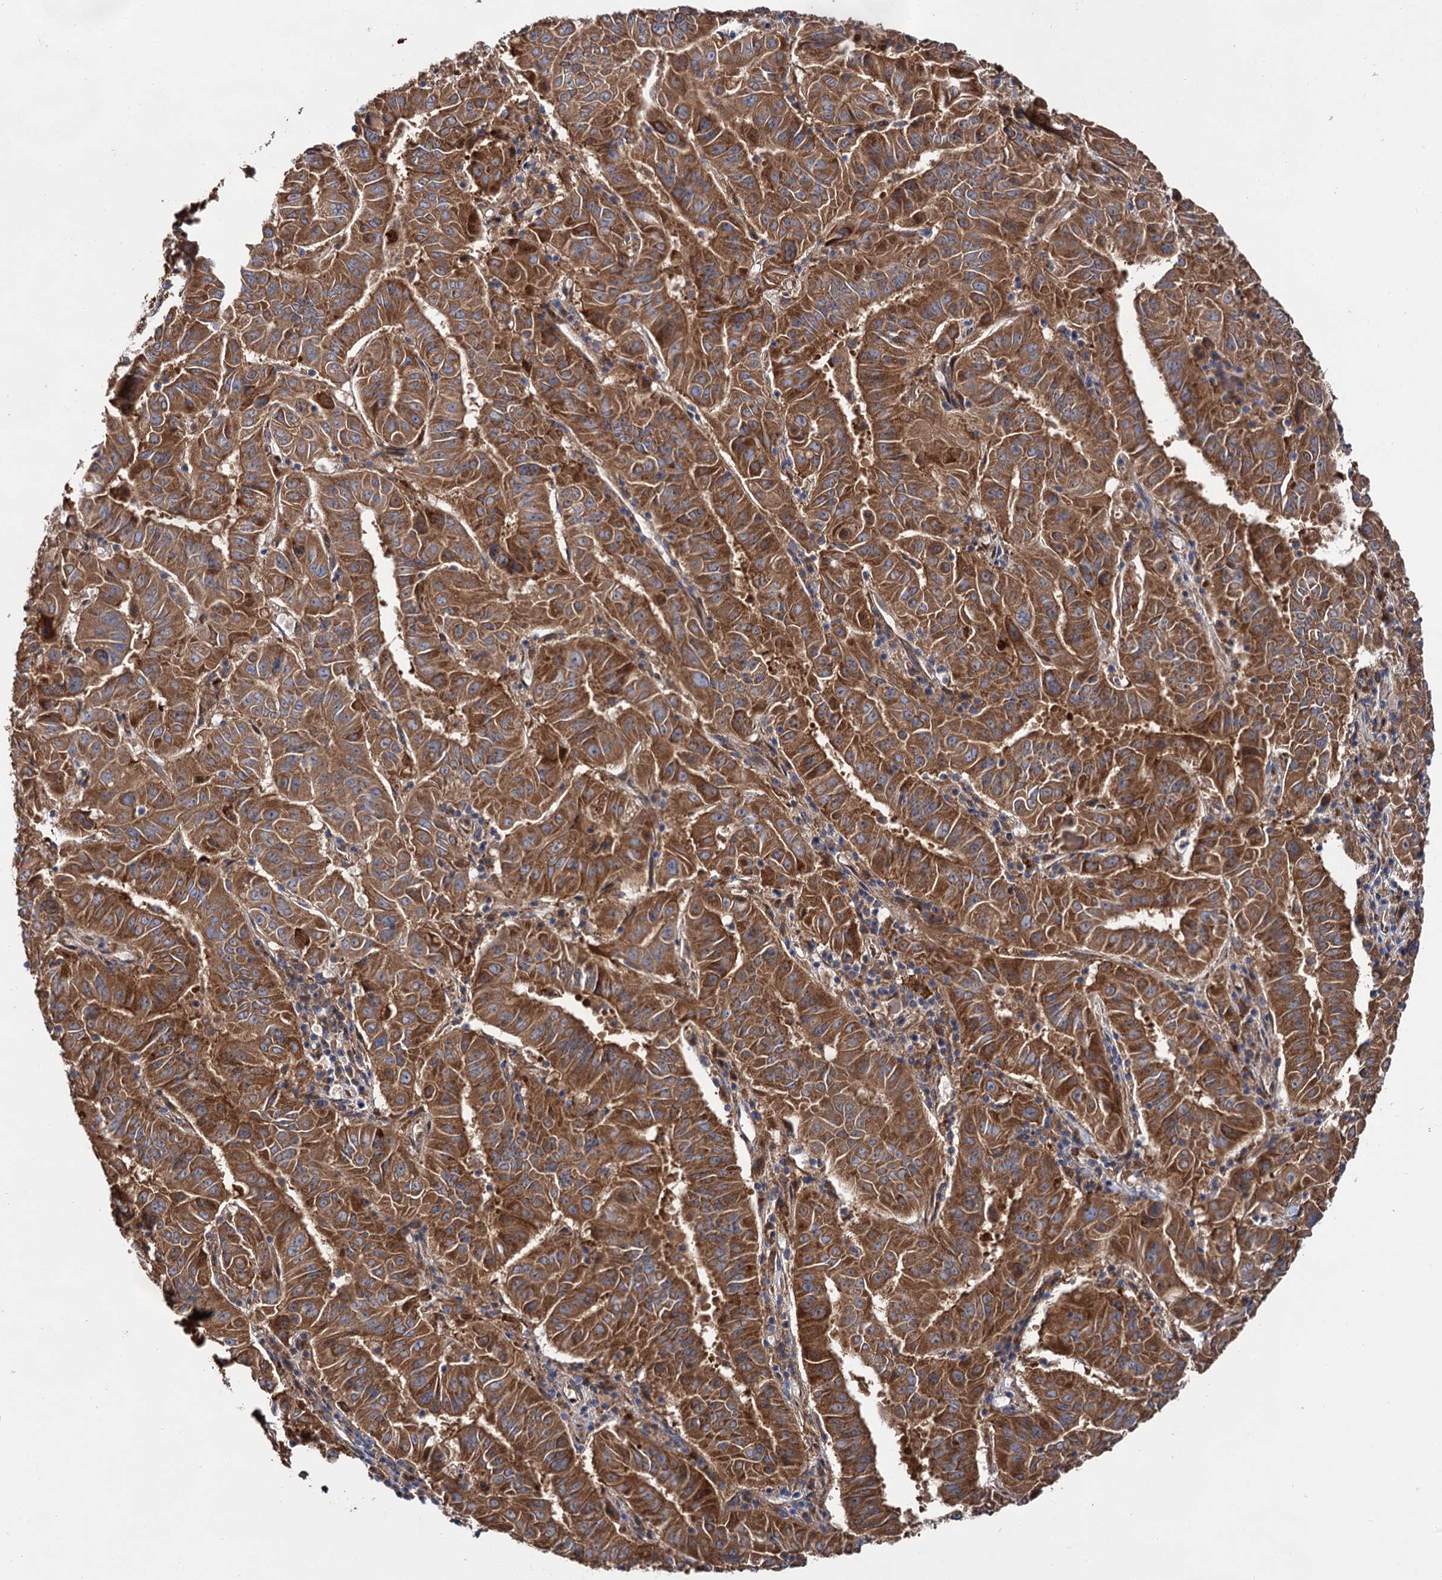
{"staining": {"intensity": "strong", "quantity": ">75%", "location": "cytoplasmic/membranous"}, "tissue": "pancreatic cancer", "cell_type": "Tumor cells", "image_type": "cancer", "snomed": [{"axis": "morphology", "description": "Adenocarcinoma, NOS"}, {"axis": "topography", "description": "Pancreas"}], "caption": "Immunohistochemical staining of human pancreatic adenocarcinoma demonstrates strong cytoplasmic/membranous protein staining in about >75% of tumor cells. Using DAB (3,3'-diaminobenzidine) (brown) and hematoxylin (blue) stains, captured at high magnification using brightfield microscopy.", "gene": "NAA25", "patient": {"sex": "male", "age": 63}}